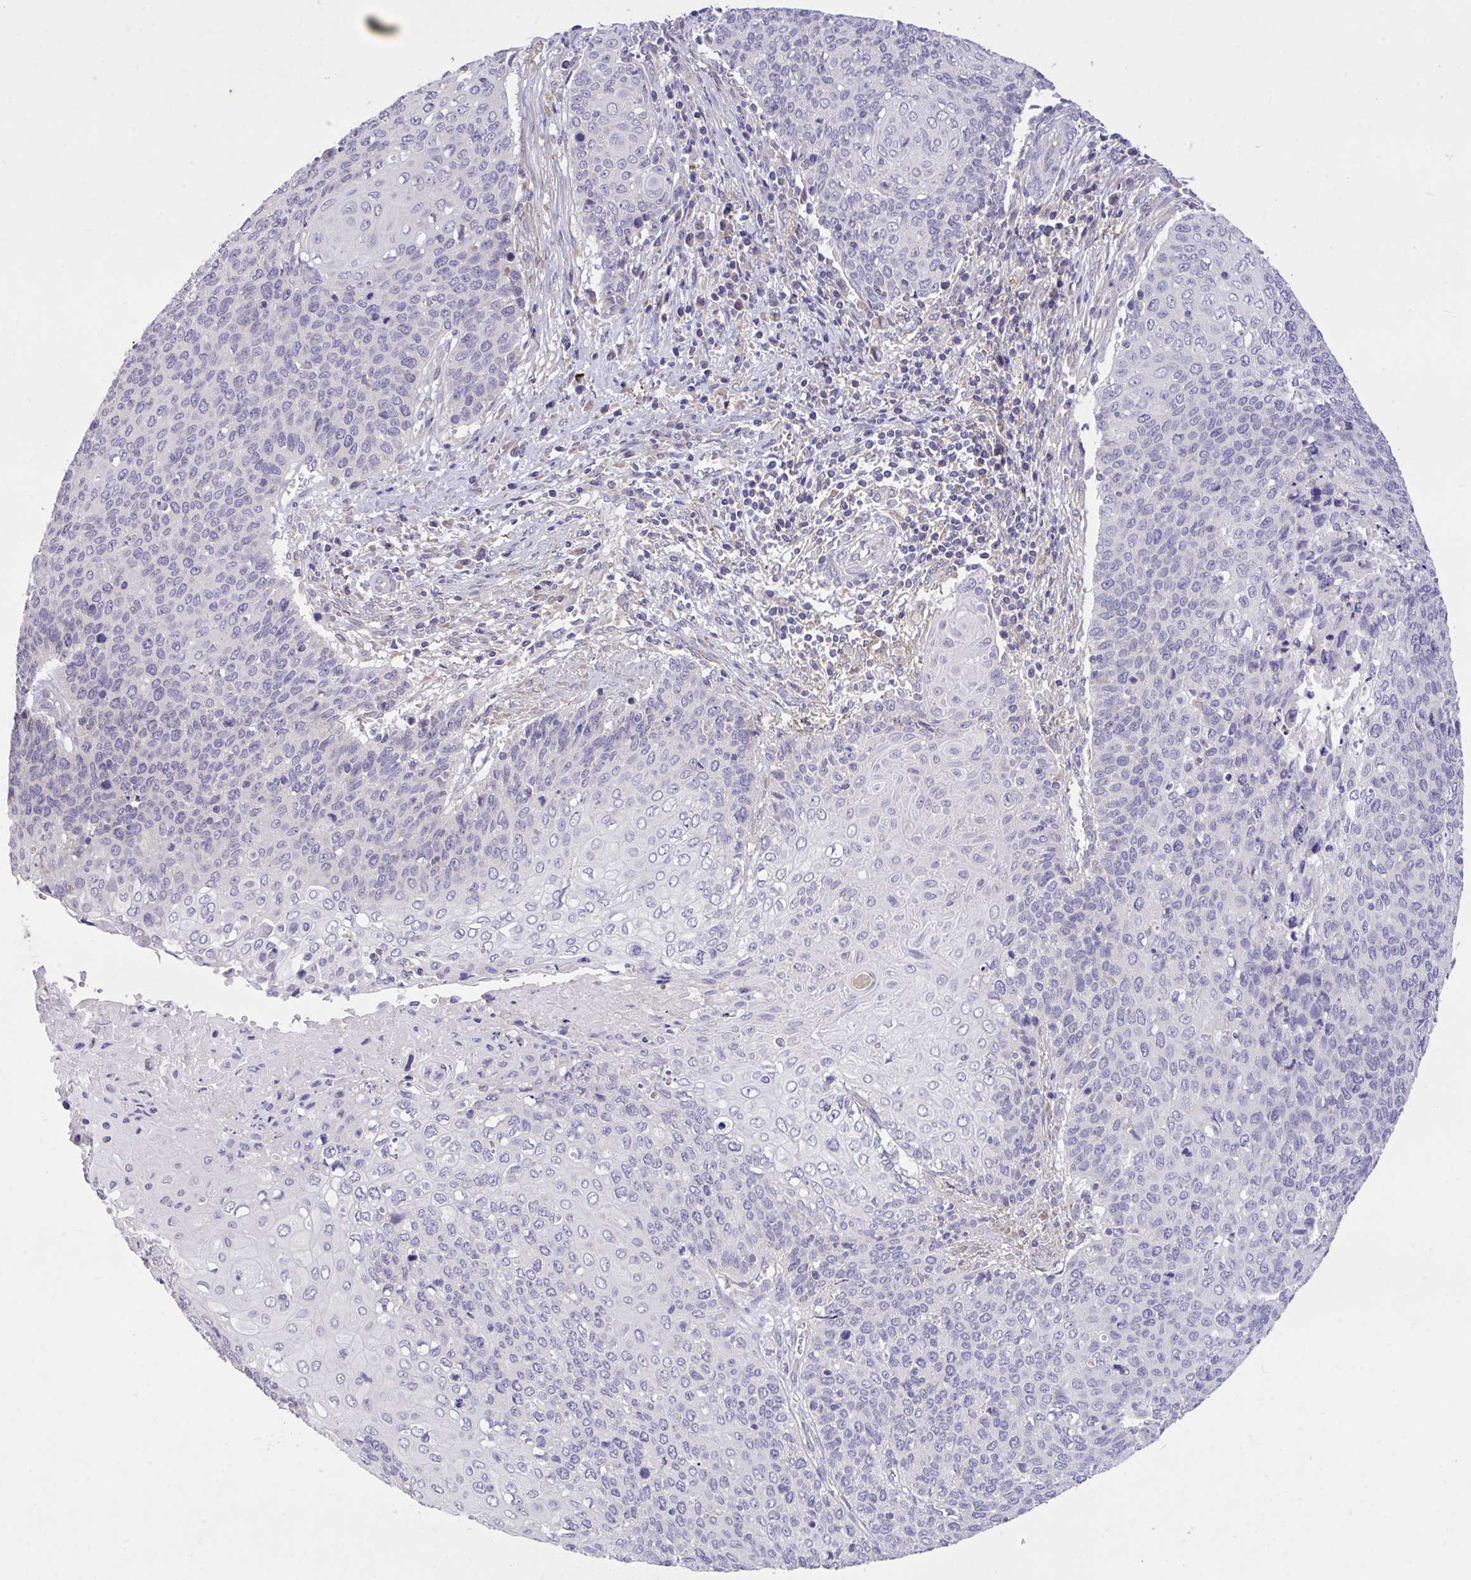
{"staining": {"intensity": "negative", "quantity": "none", "location": "none"}, "tissue": "cervical cancer", "cell_type": "Tumor cells", "image_type": "cancer", "snomed": [{"axis": "morphology", "description": "Squamous cell carcinoma, NOS"}, {"axis": "topography", "description": "Cervix"}], "caption": "High power microscopy histopathology image of an IHC histopathology image of cervical cancer (squamous cell carcinoma), revealing no significant positivity in tumor cells.", "gene": "MPC2", "patient": {"sex": "female", "age": 39}}